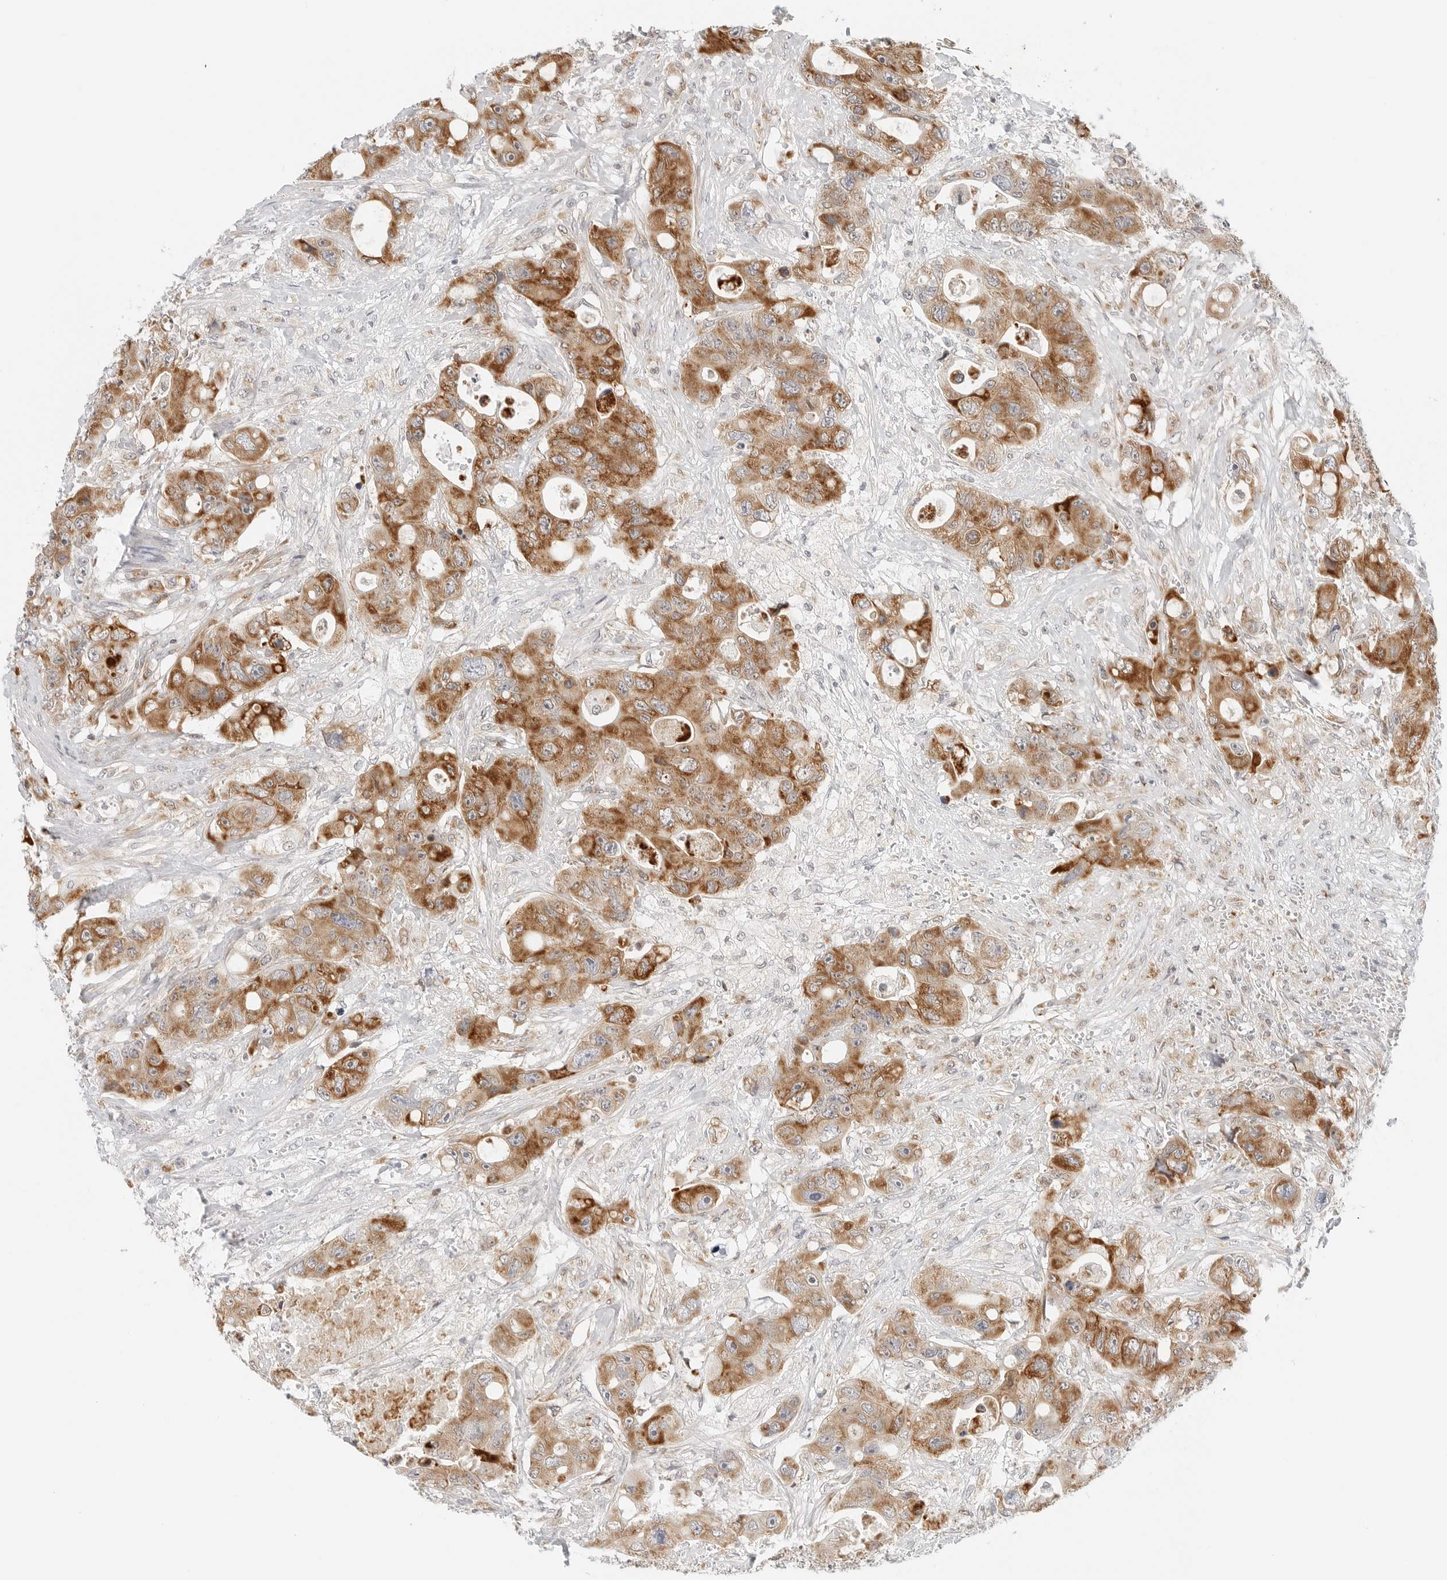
{"staining": {"intensity": "moderate", "quantity": ">75%", "location": "cytoplasmic/membranous"}, "tissue": "colorectal cancer", "cell_type": "Tumor cells", "image_type": "cancer", "snomed": [{"axis": "morphology", "description": "Adenocarcinoma, NOS"}, {"axis": "topography", "description": "Colon"}], "caption": "A medium amount of moderate cytoplasmic/membranous staining is seen in about >75% of tumor cells in colorectal cancer tissue.", "gene": "DYRK4", "patient": {"sex": "female", "age": 46}}